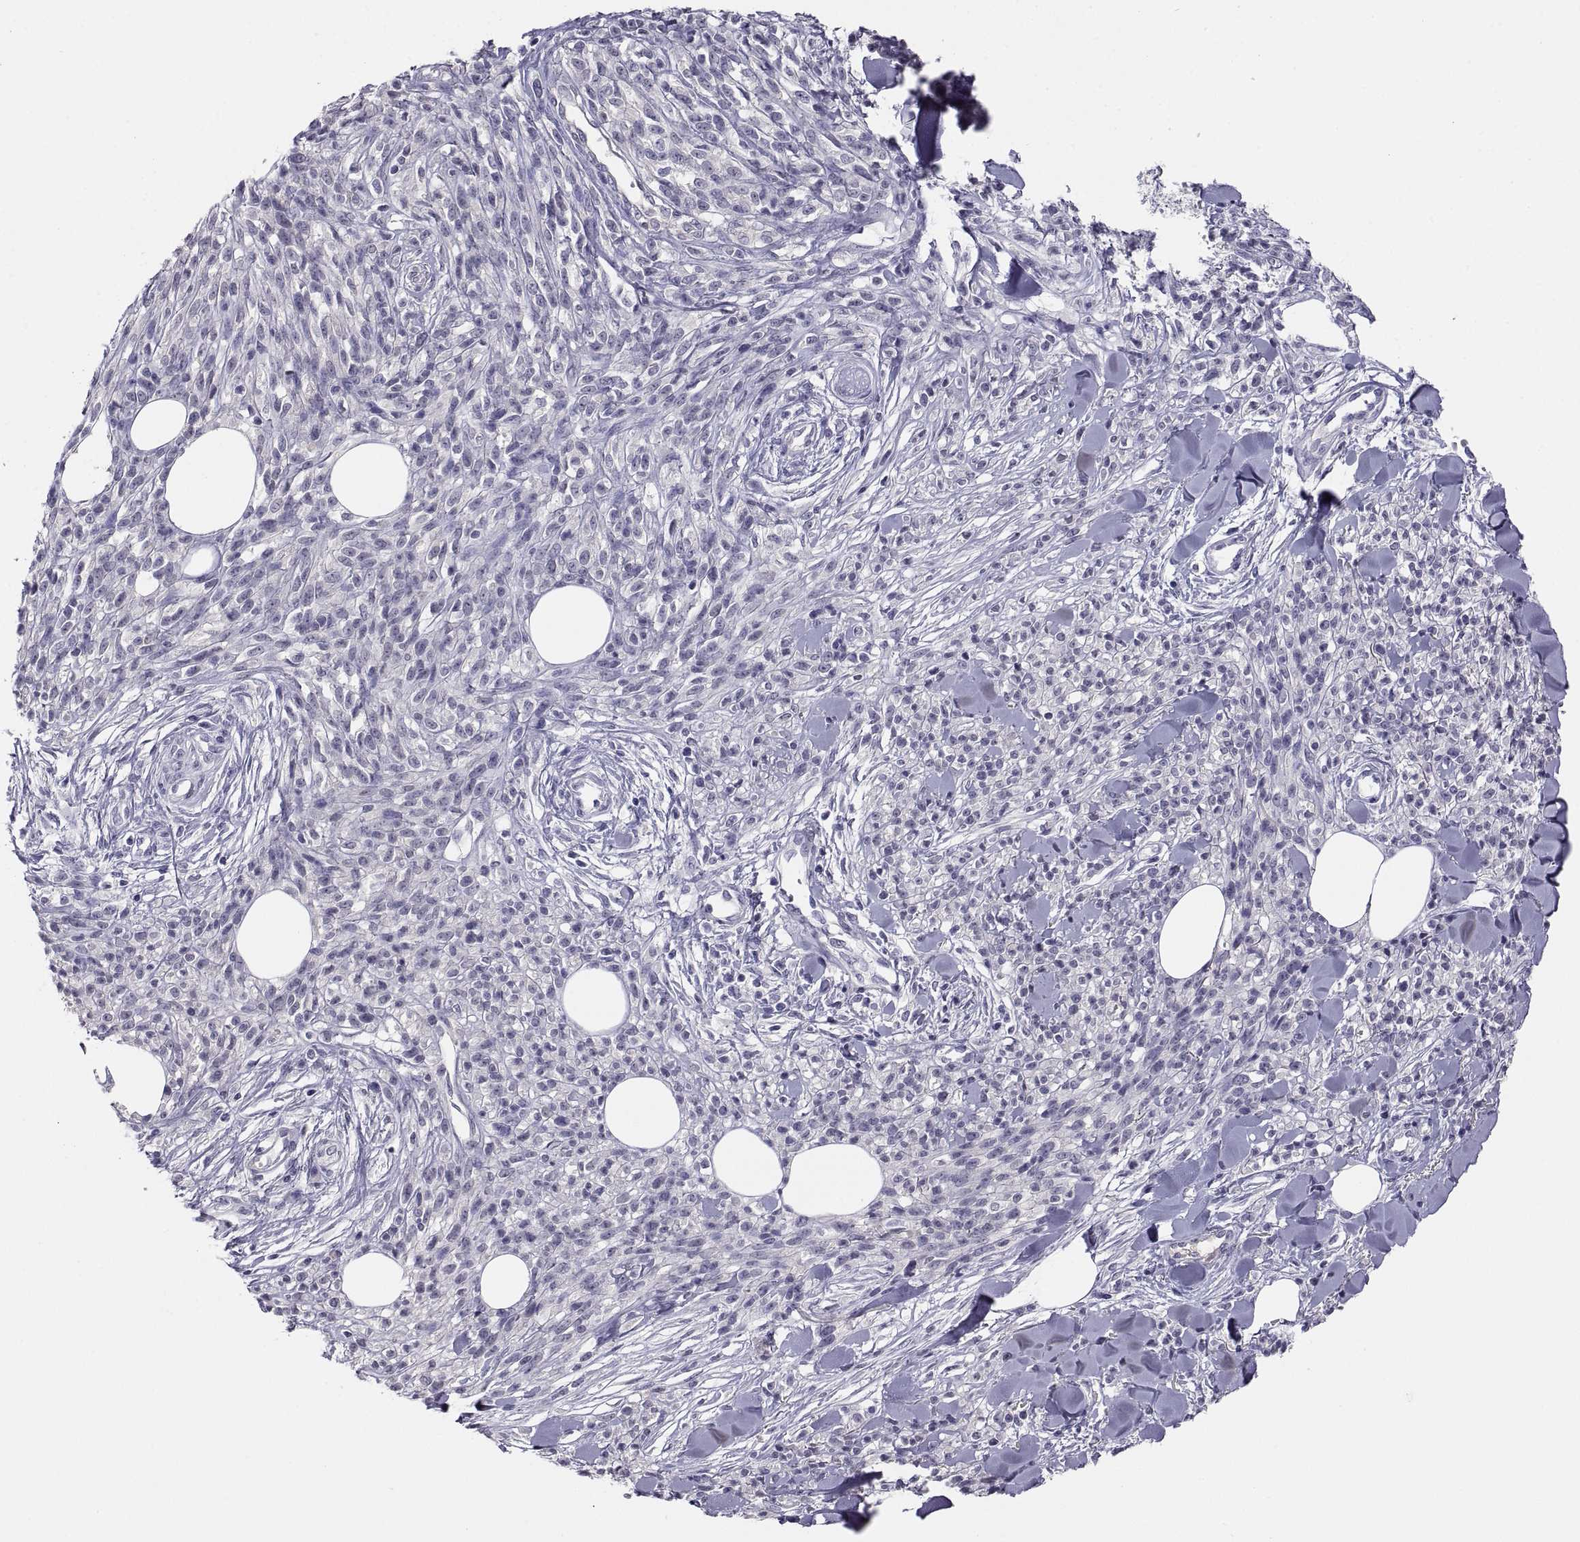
{"staining": {"intensity": "negative", "quantity": "none", "location": "none"}, "tissue": "melanoma", "cell_type": "Tumor cells", "image_type": "cancer", "snomed": [{"axis": "morphology", "description": "Malignant melanoma, NOS"}, {"axis": "topography", "description": "Skin"}, {"axis": "topography", "description": "Skin of trunk"}], "caption": "A micrograph of human melanoma is negative for staining in tumor cells.", "gene": "STRC", "patient": {"sex": "male", "age": 74}}